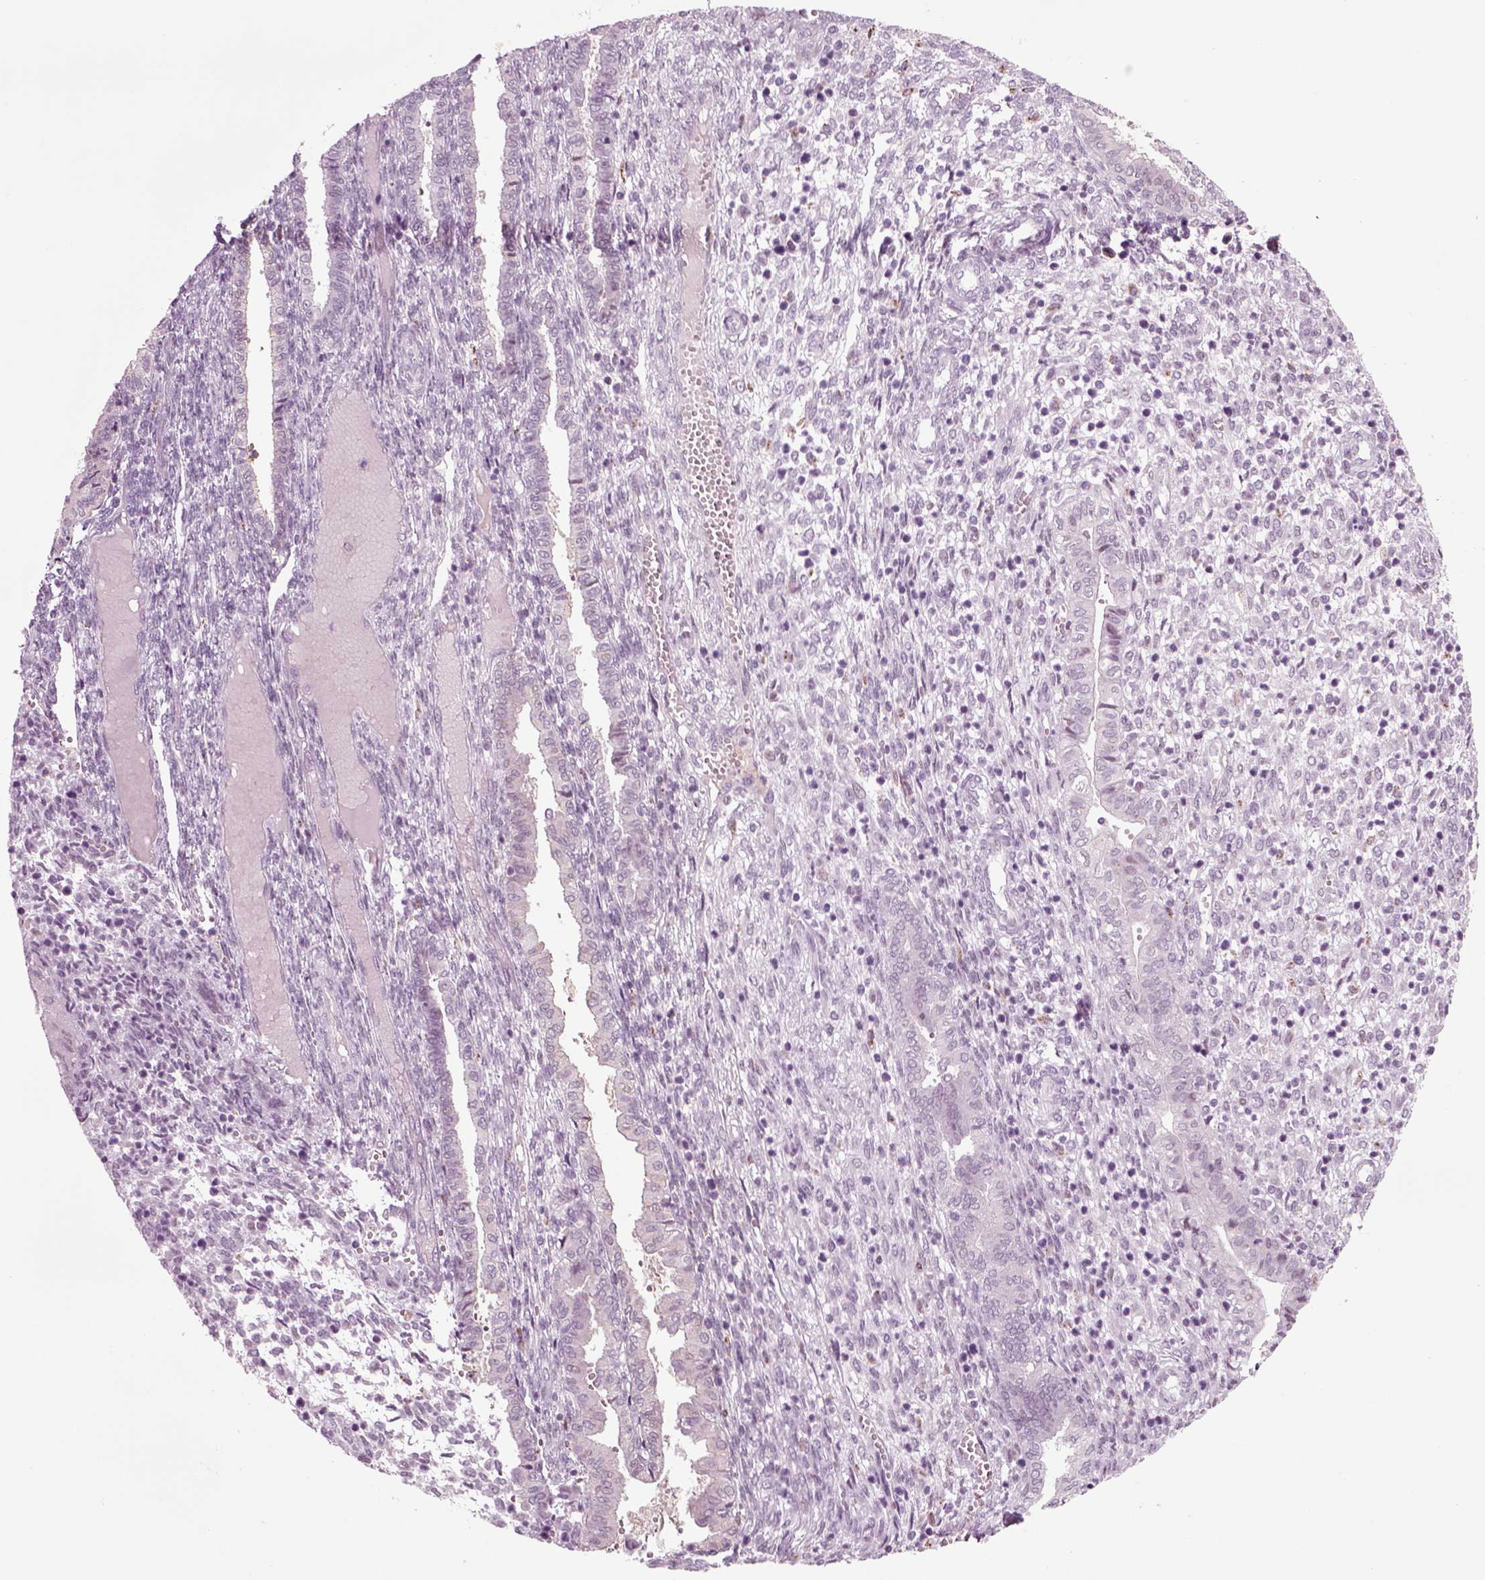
{"staining": {"intensity": "negative", "quantity": "none", "location": "none"}, "tissue": "endometrium", "cell_type": "Cells in endometrial stroma", "image_type": "normal", "snomed": [{"axis": "morphology", "description": "Normal tissue, NOS"}, {"axis": "topography", "description": "Endometrium"}], "caption": "IHC photomicrograph of unremarkable endometrium stained for a protein (brown), which reveals no staining in cells in endometrial stroma. The staining was performed using DAB to visualize the protein expression in brown, while the nuclei were stained in blue with hematoxylin (Magnification: 20x).", "gene": "CHGB", "patient": {"sex": "female", "age": 43}}